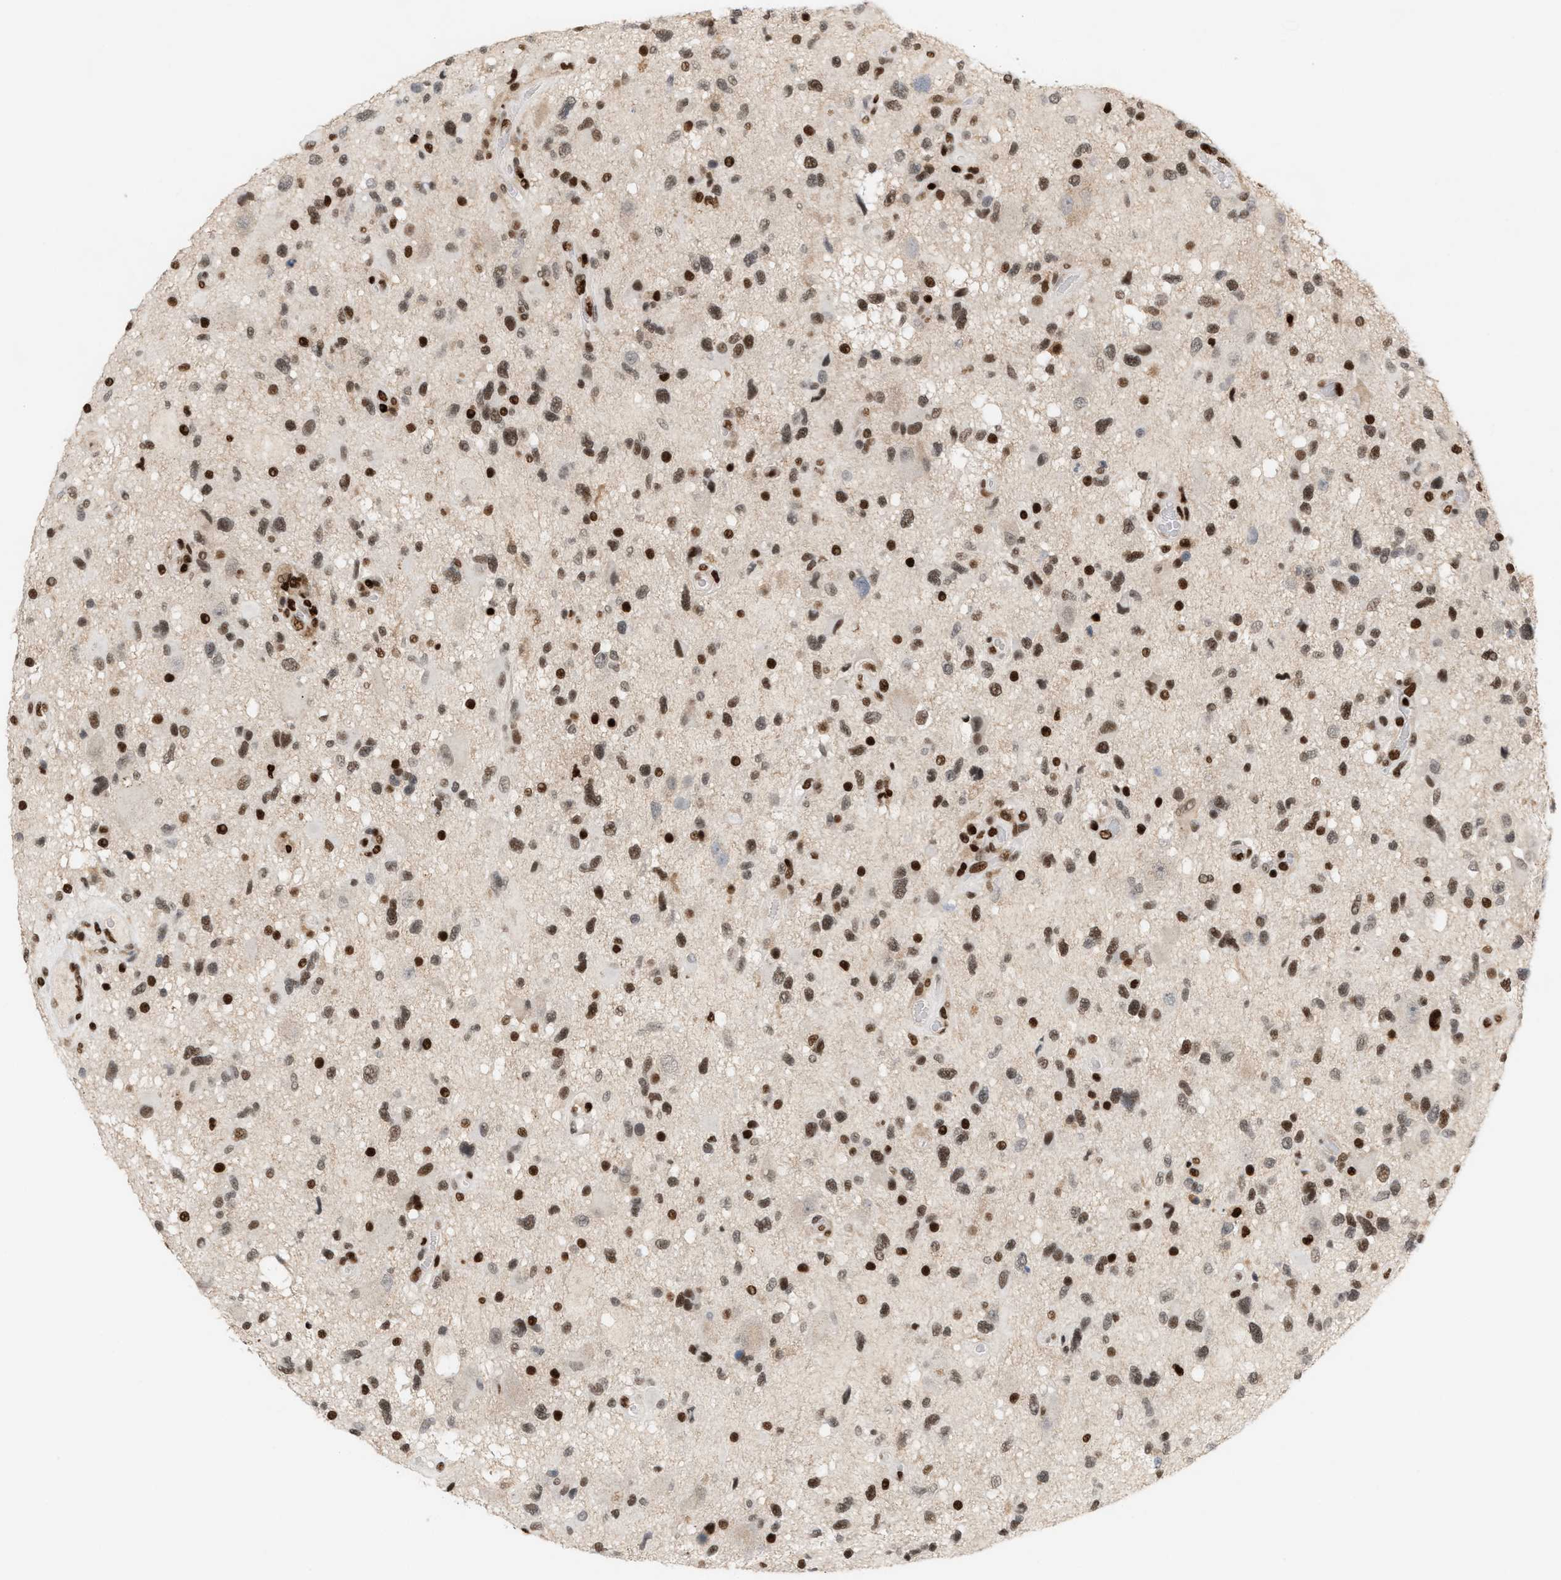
{"staining": {"intensity": "strong", "quantity": ">75%", "location": "nuclear"}, "tissue": "glioma", "cell_type": "Tumor cells", "image_type": "cancer", "snomed": [{"axis": "morphology", "description": "Glioma, malignant, High grade"}, {"axis": "topography", "description": "Brain"}], "caption": "Immunohistochemistry of human malignant high-grade glioma reveals high levels of strong nuclear expression in approximately >75% of tumor cells.", "gene": "RNASEK-C17orf49", "patient": {"sex": "male", "age": 33}}